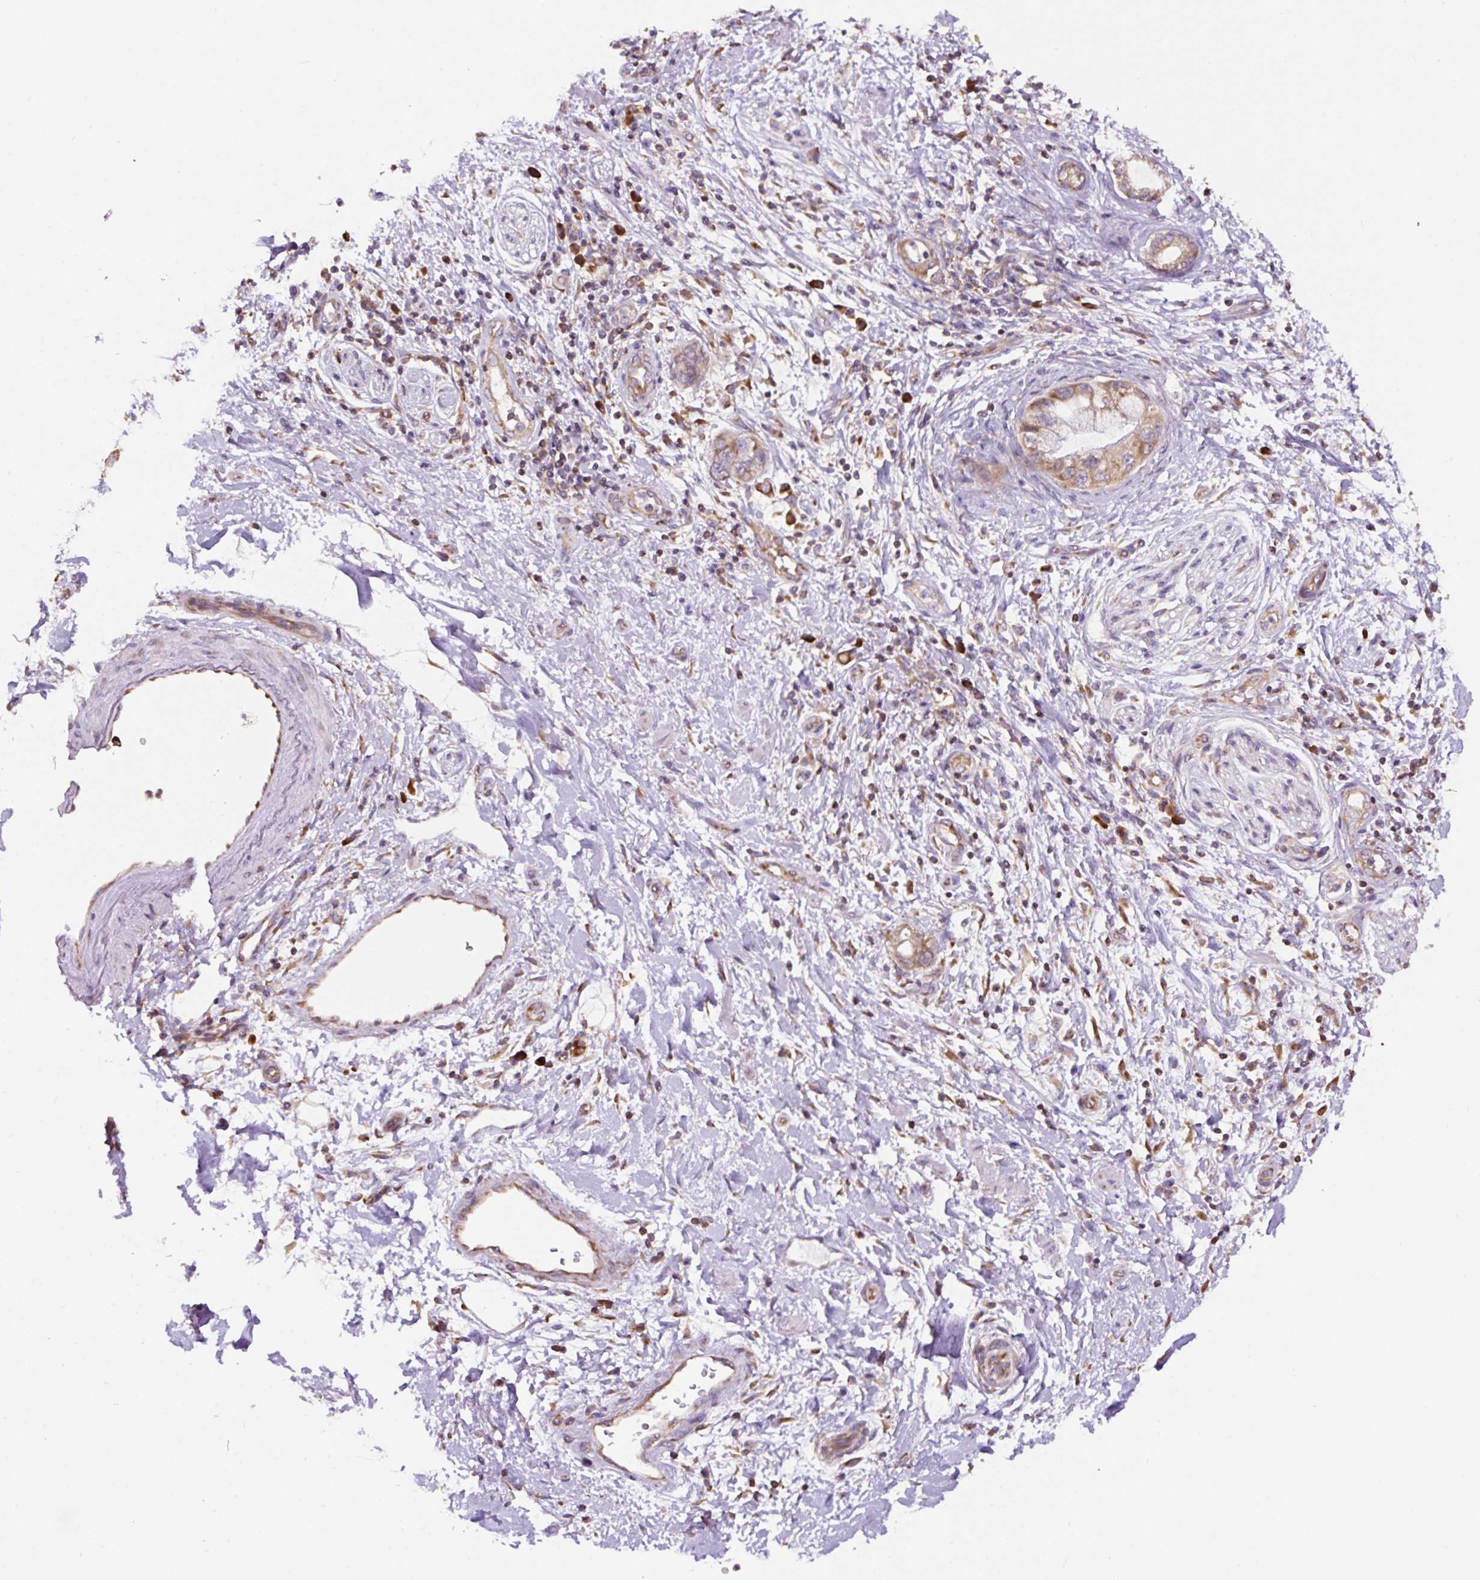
{"staining": {"intensity": "moderate", "quantity": ">75%", "location": "cytoplasmic/membranous"}, "tissue": "pancreatic cancer", "cell_type": "Tumor cells", "image_type": "cancer", "snomed": [{"axis": "morphology", "description": "Adenocarcinoma, NOS"}, {"axis": "topography", "description": "Pancreas"}], "caption": "An immunohistochemistry (IHC) histopathology image of tumor tissue is shown. Protein staining in brown labels moderate cytoplasmic/membranous positivity in pancreatic adenocarcinoma within tumor cells.", "gene": "RPS23", "patient": {"sex": "female", "age": 73}}